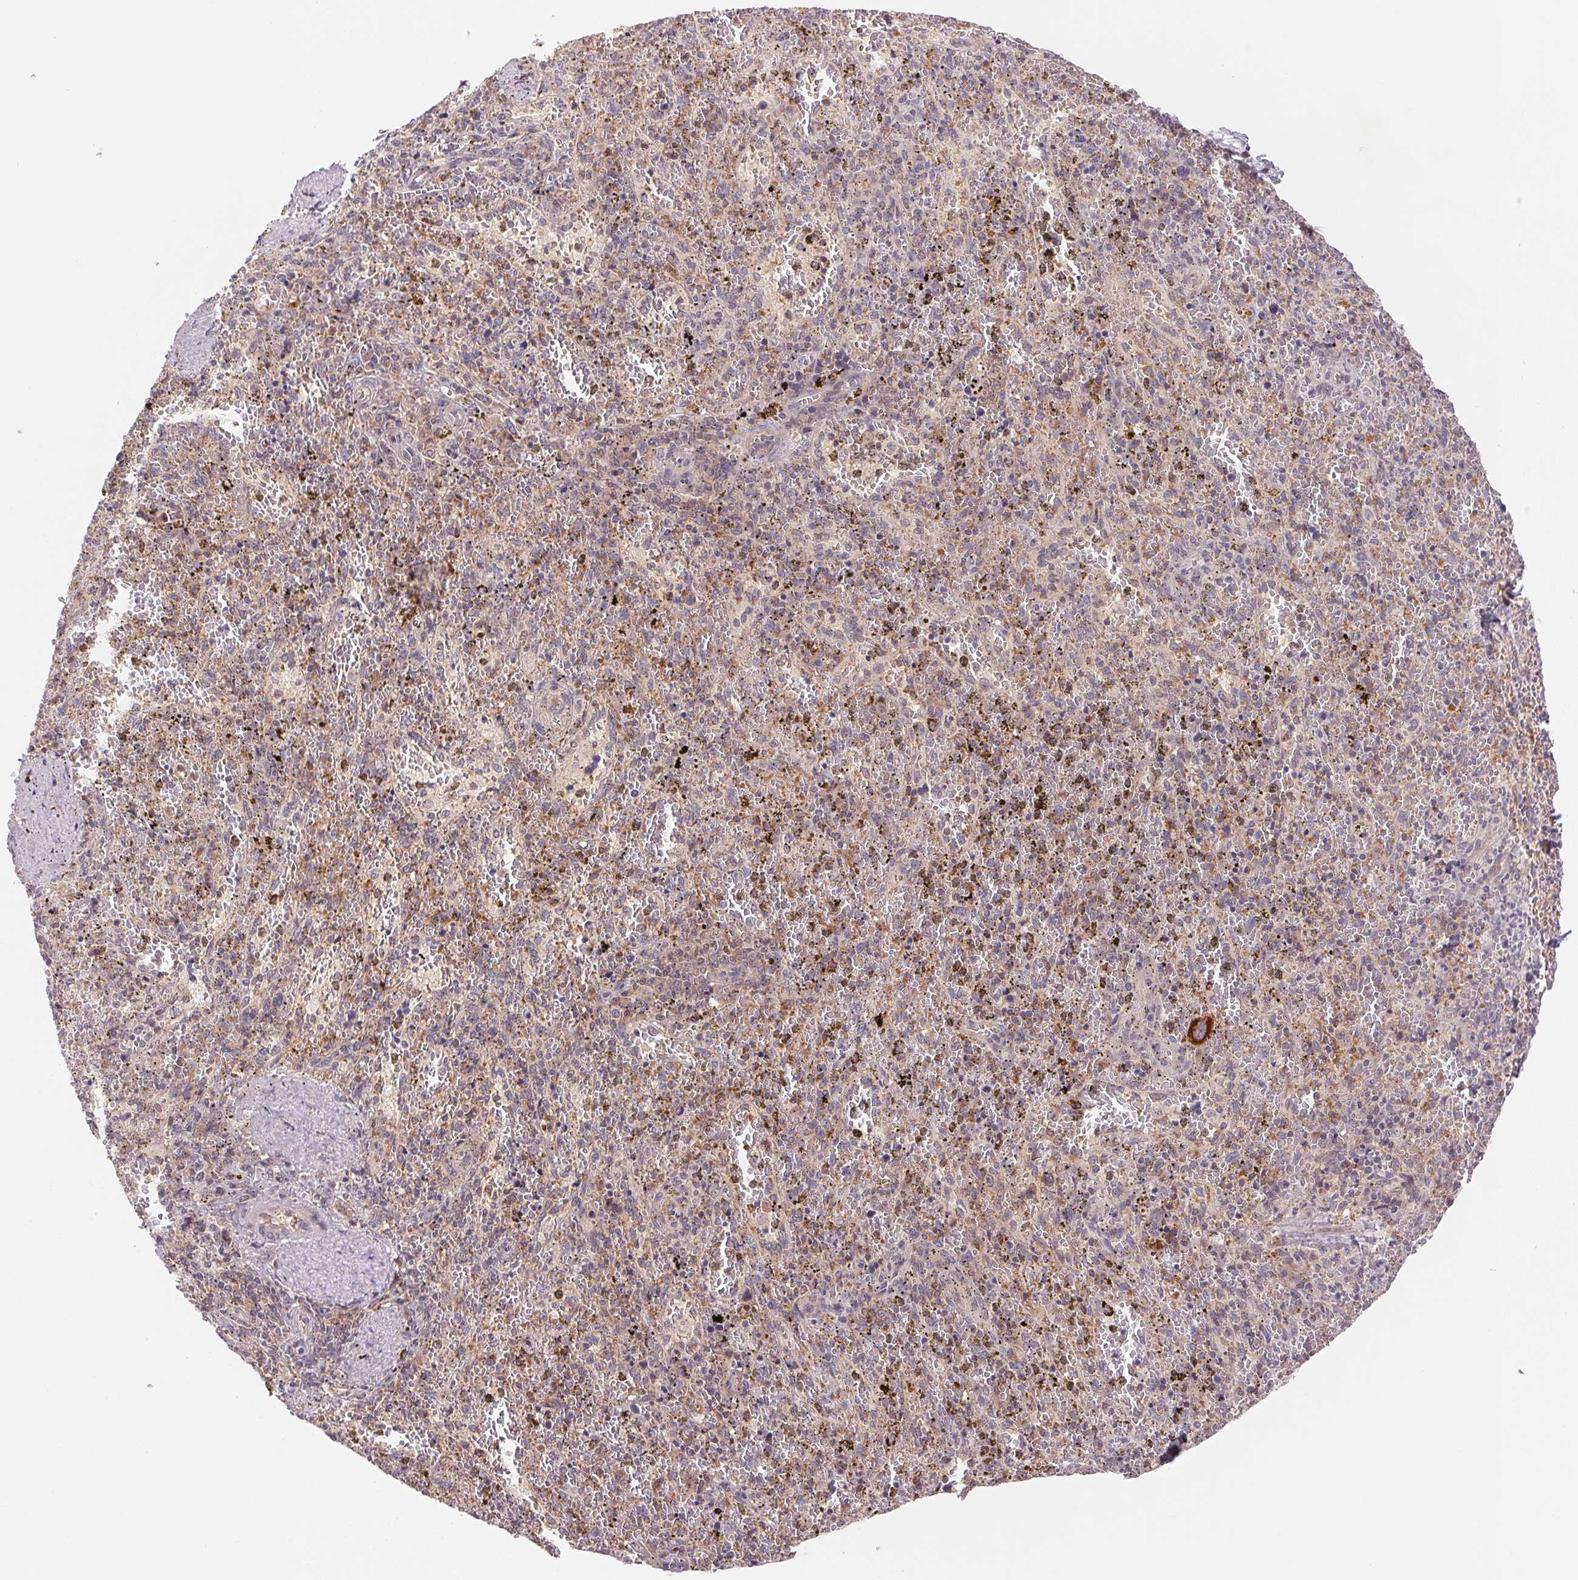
{"staining": {"intensity": "weak", "quantity": "<25%", "location": "cytoplasmic/membranous"}, "tissue": "spleen", "cell_type": "Cells in red pulp", "image_type": "normal", "snomed": [{"axis": "morphology", "description": "Normal tissue, NOS"}, {"axis": "topography", "description": "Spleen"}], "caption": "Image shows no significant protein staining in cells in red pulp of normal spleen. (DAB IHC, high magnification).", "gene": "BNIP5", "patient": {"sex": "female", "age": 50}}